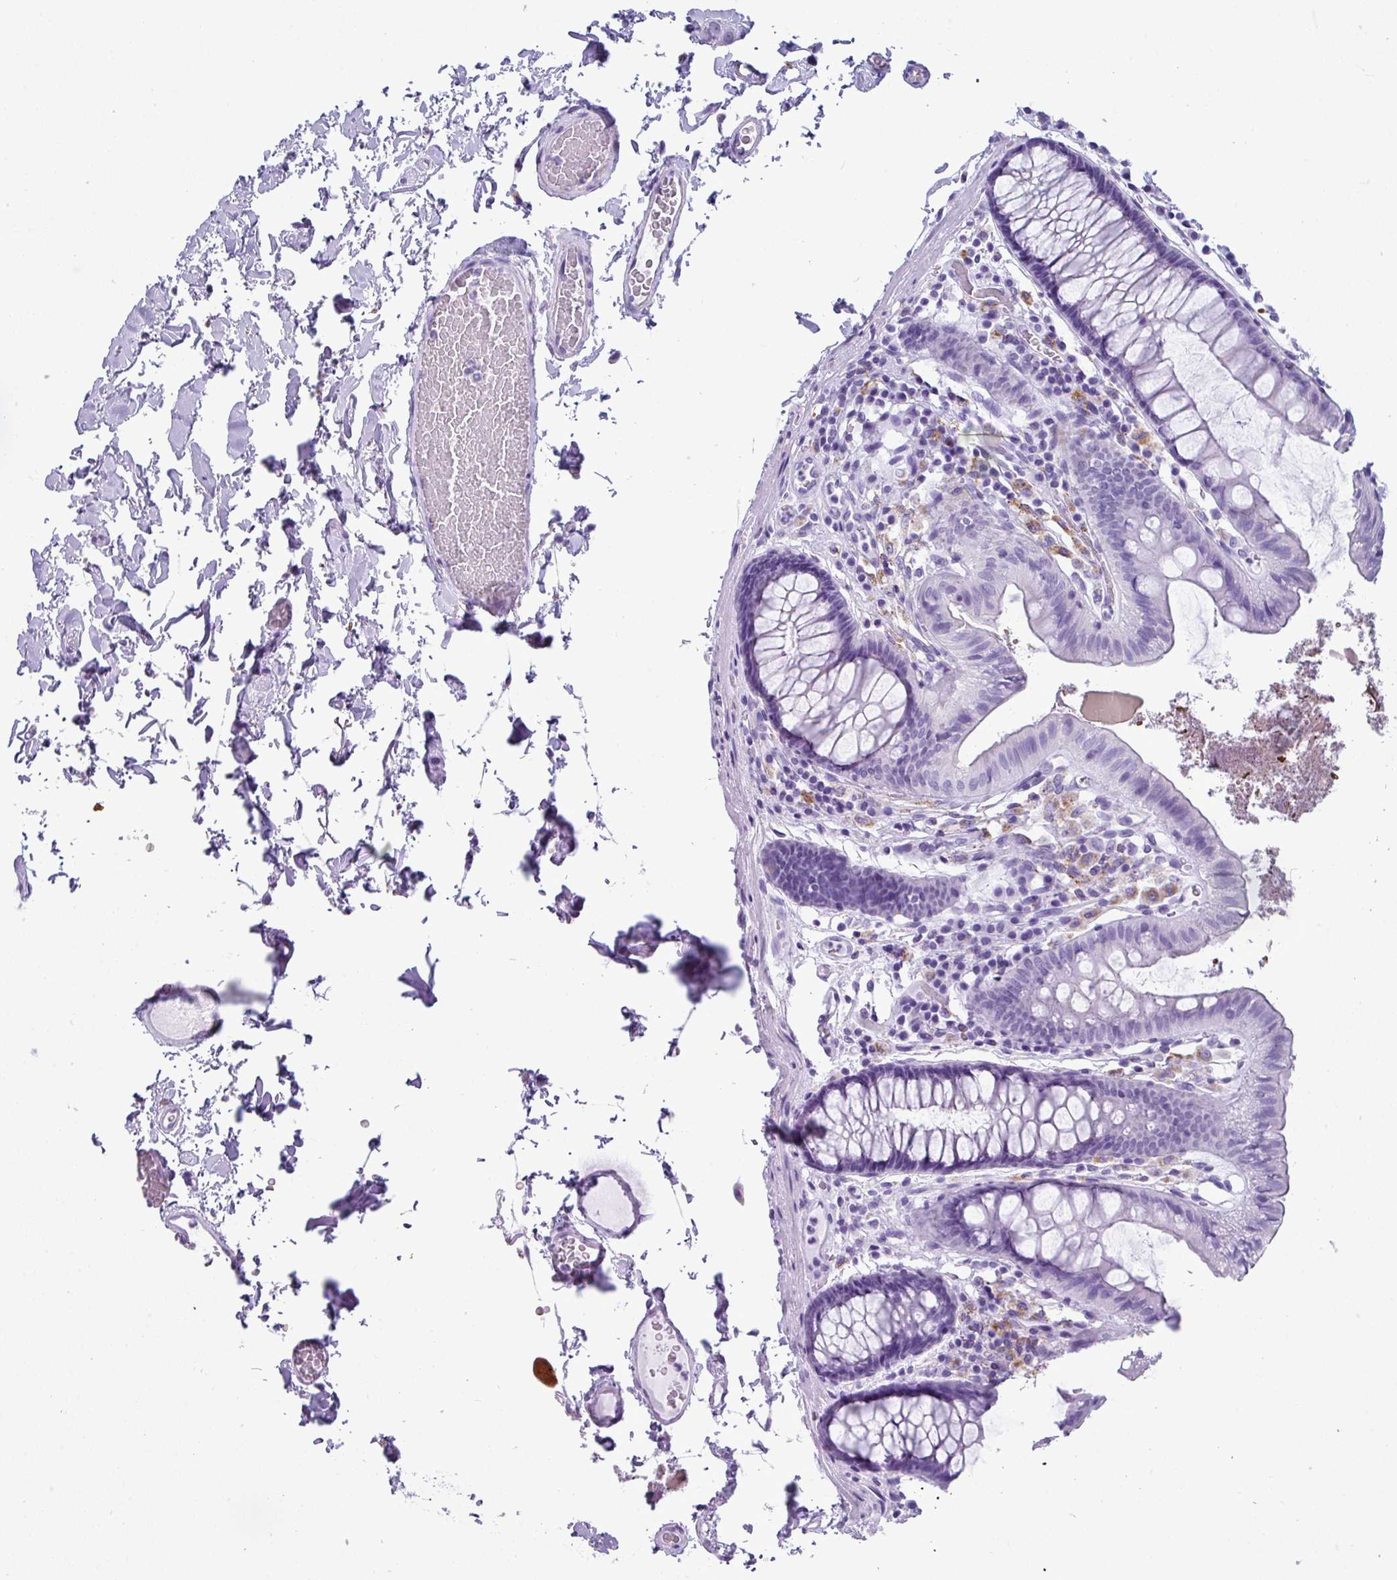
{"staining": {"intensity": "negative", "quantity": "none", "location": "none"}, "tissue": "colon", "cell_type": "Endothelial cells", "image_type": "normal", "snomed": [{"axis": "morphology", "description": "Normal tissue, NOS"}, {"axis": "topography", "description": "Colon"}], "caption": "Immunohistochemistry (IHC) of benign human colon displays no positivity in endothelial cells. The staining was performed using DAB (3,3'-diaminobenzidine) to visualize the protein expression in brown, while the nuclei were stained in blue with hematoxylin (Magnification: 20x).", "gene": "ZNF568", "patient": {"sex": "male", "age": 84}}